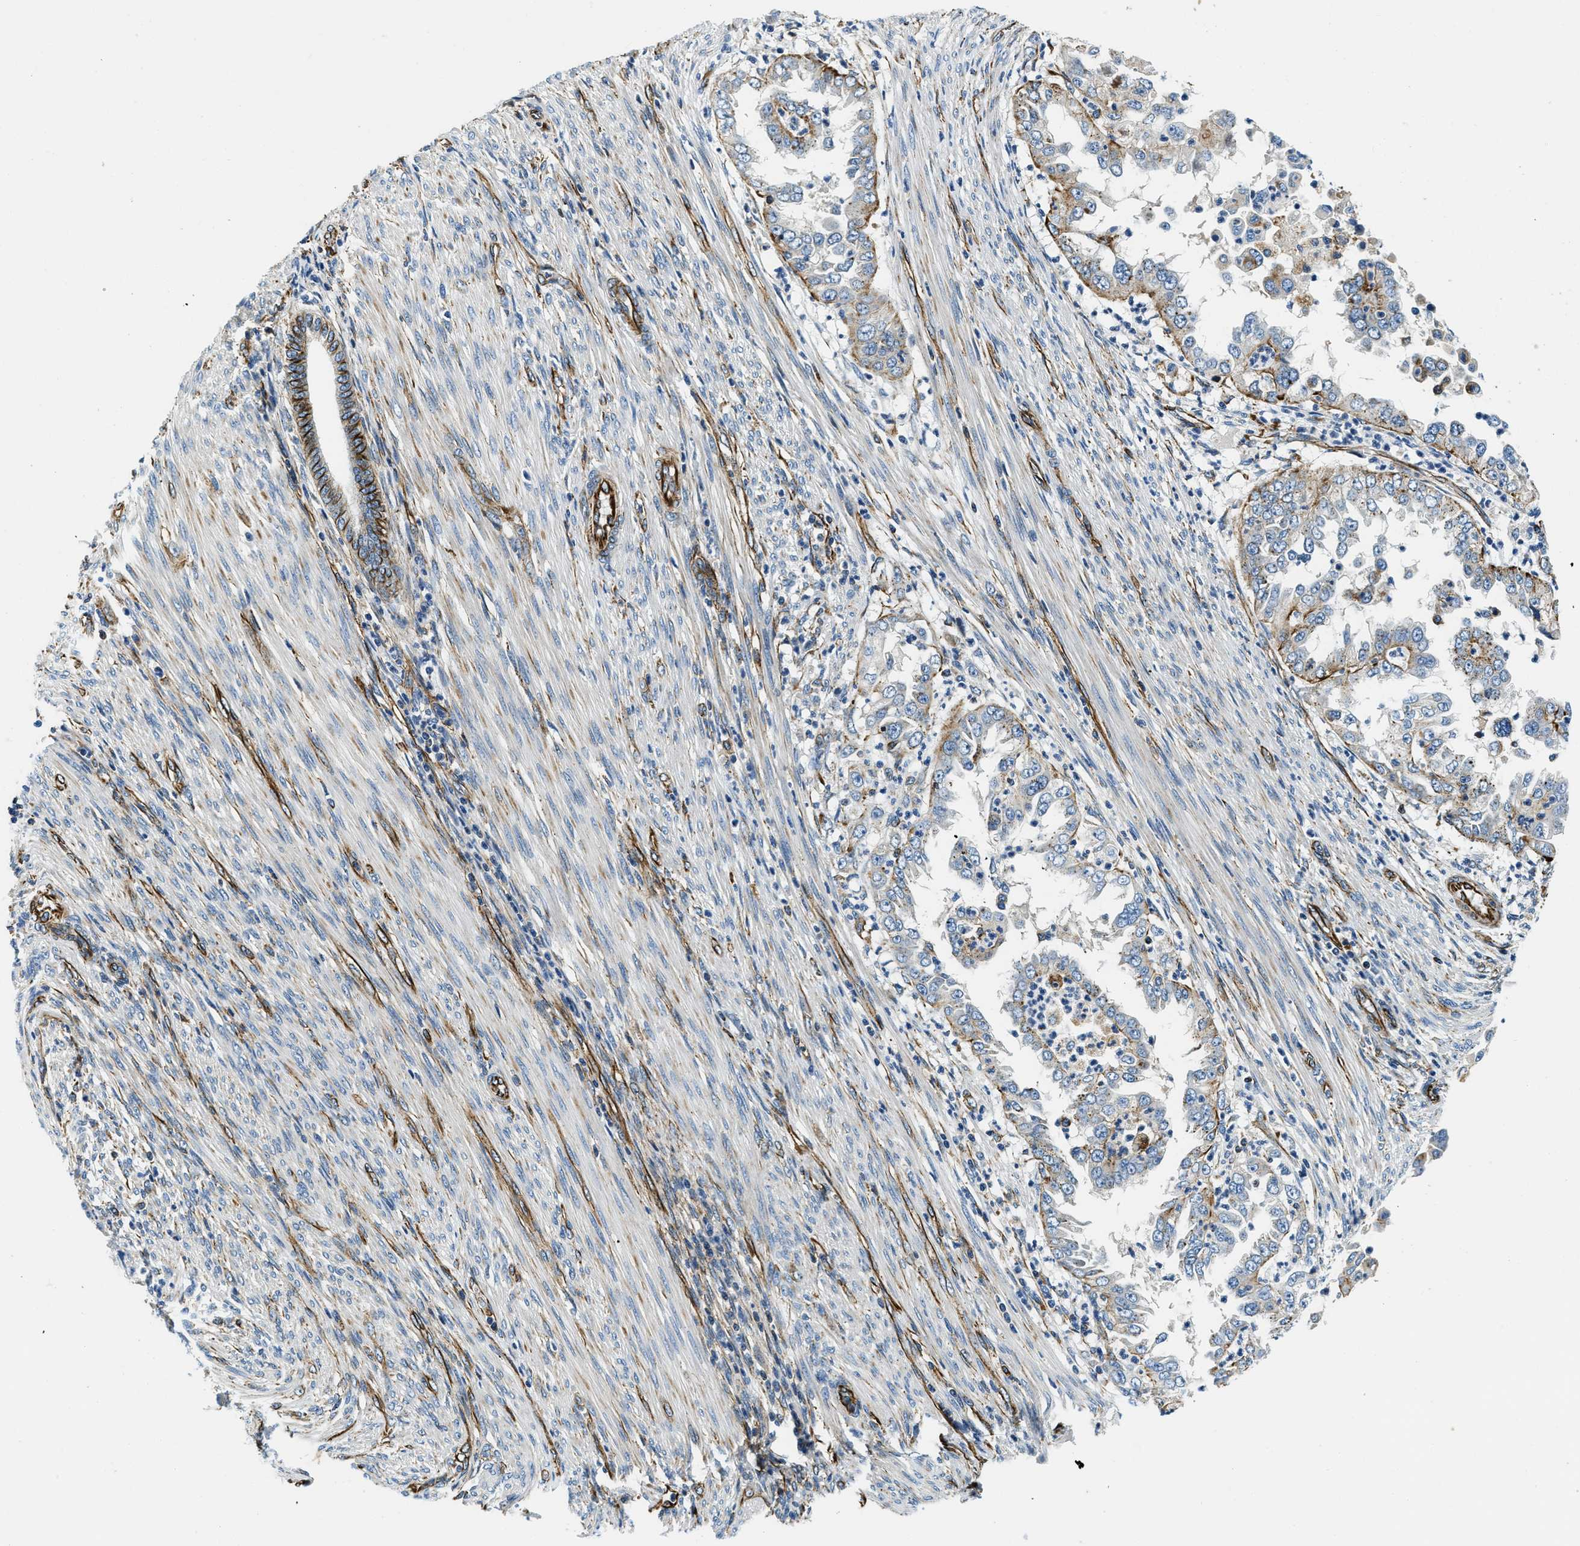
{"staining": {"intensity": "moderate", "quantity": "25%-75%", "location": "cytoplasmic/membranous"}, "tissue": "endometrial cancer", "cell_type": "Tumor cells", "image_type": "cancer", "snomed": [{"axis": "morphology", "description": "Adenocarcinoma, NOS"}, {"axis": "topography", "description": "Endometrium"}], "caption": "The photomicrograph displays a brown stain indicating the presence of a protein in the cytoplasmic/membranous of tumor cells in endometrial adenocarcinoma.", "gene": "GNS", "patient": {"sex": "female", "age": 85}}